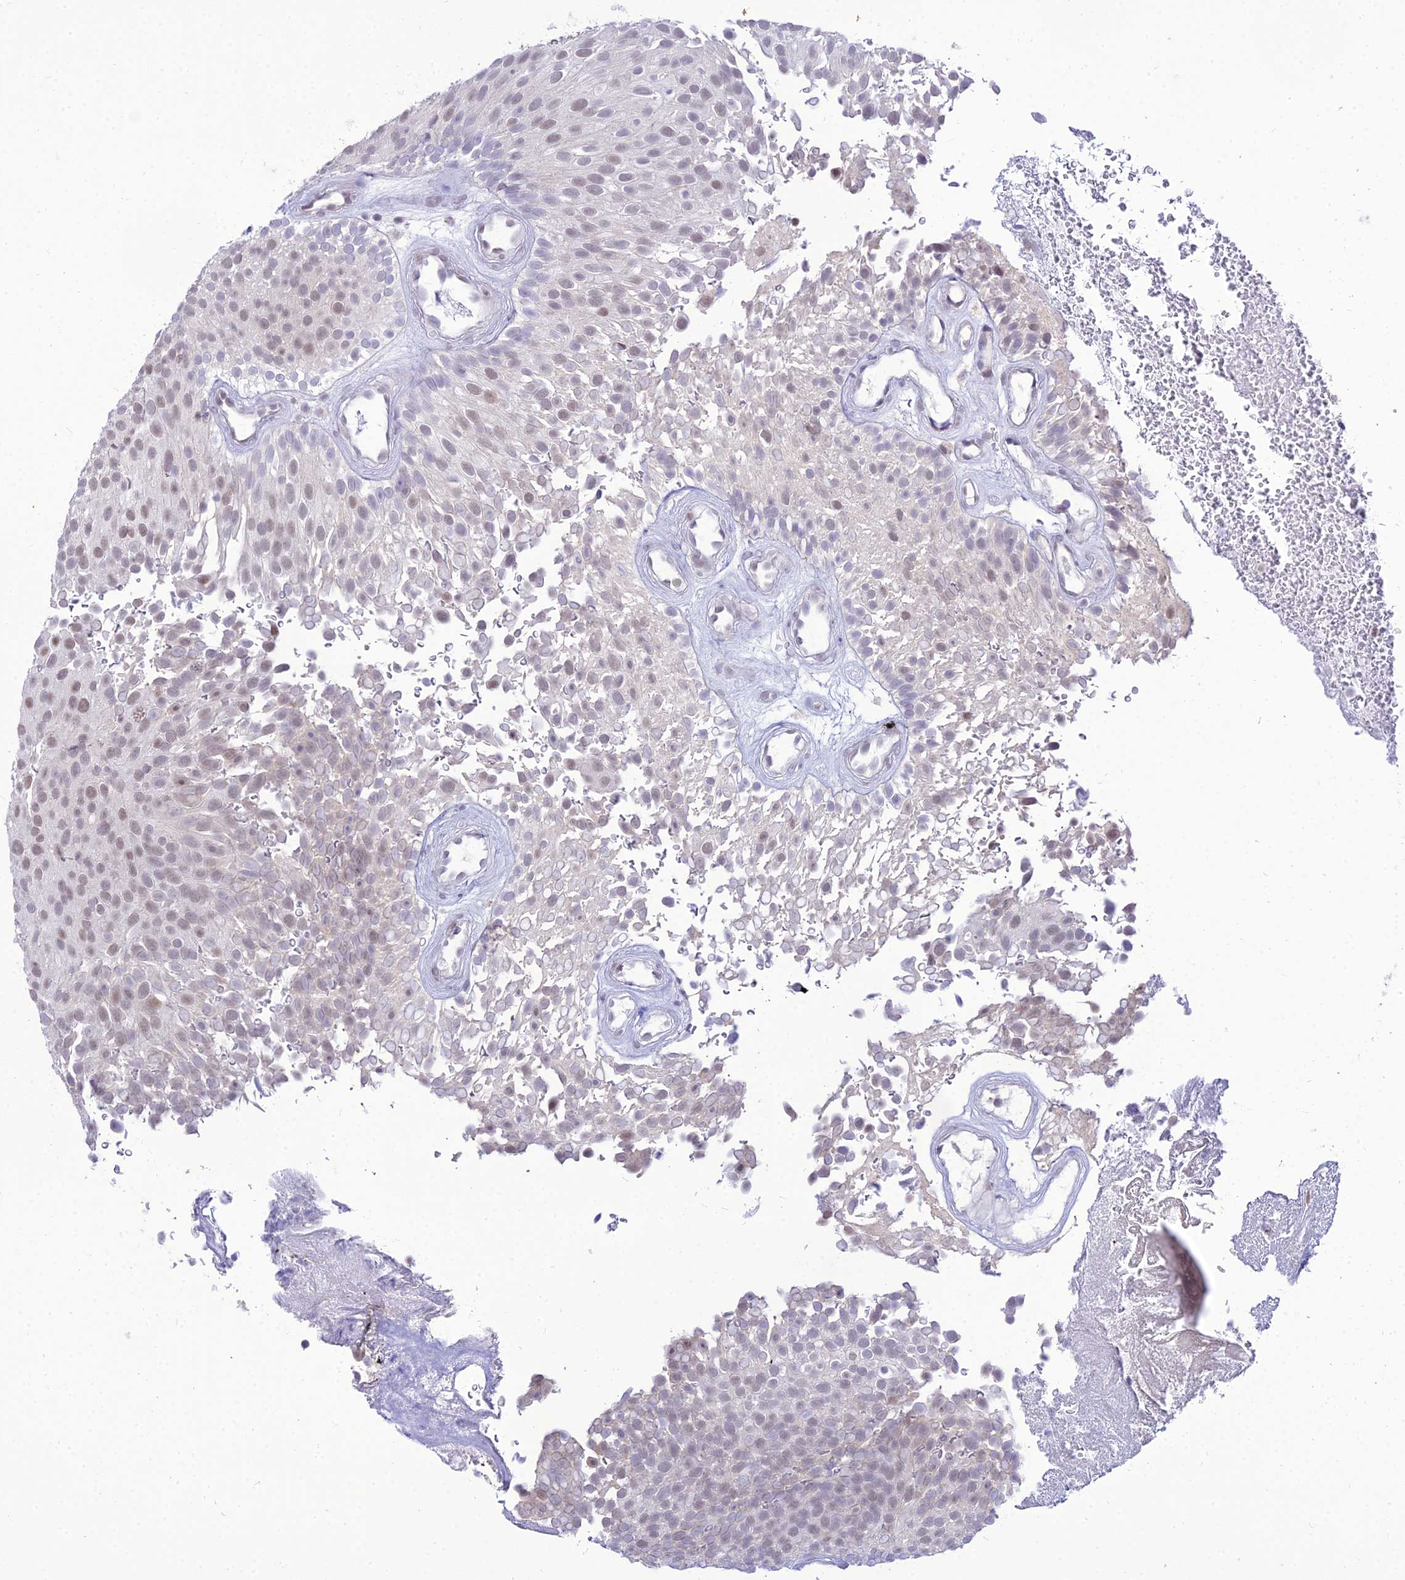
{"staining": {"intensity": "weak", "quantity": "25%-75%", "location": "nuclear"}, "tissue": "urothelial cancer", "cell_type": "Tumor cells", "image_type": "cancer", "snomed": [{"axis": "morphology", "description": "Urothelial carcinoma, Low grade"}, {"axis": "topography", "description": "Urinary bladder"}], "caption": "This is a micrograph of immunohistochemistry (IHC) staining of urothelial cancer, which shows weak positivity in the nuclear of tumor cells.", "gene": "C6orf163", "patient": {"sex": "male", "age": 78}}